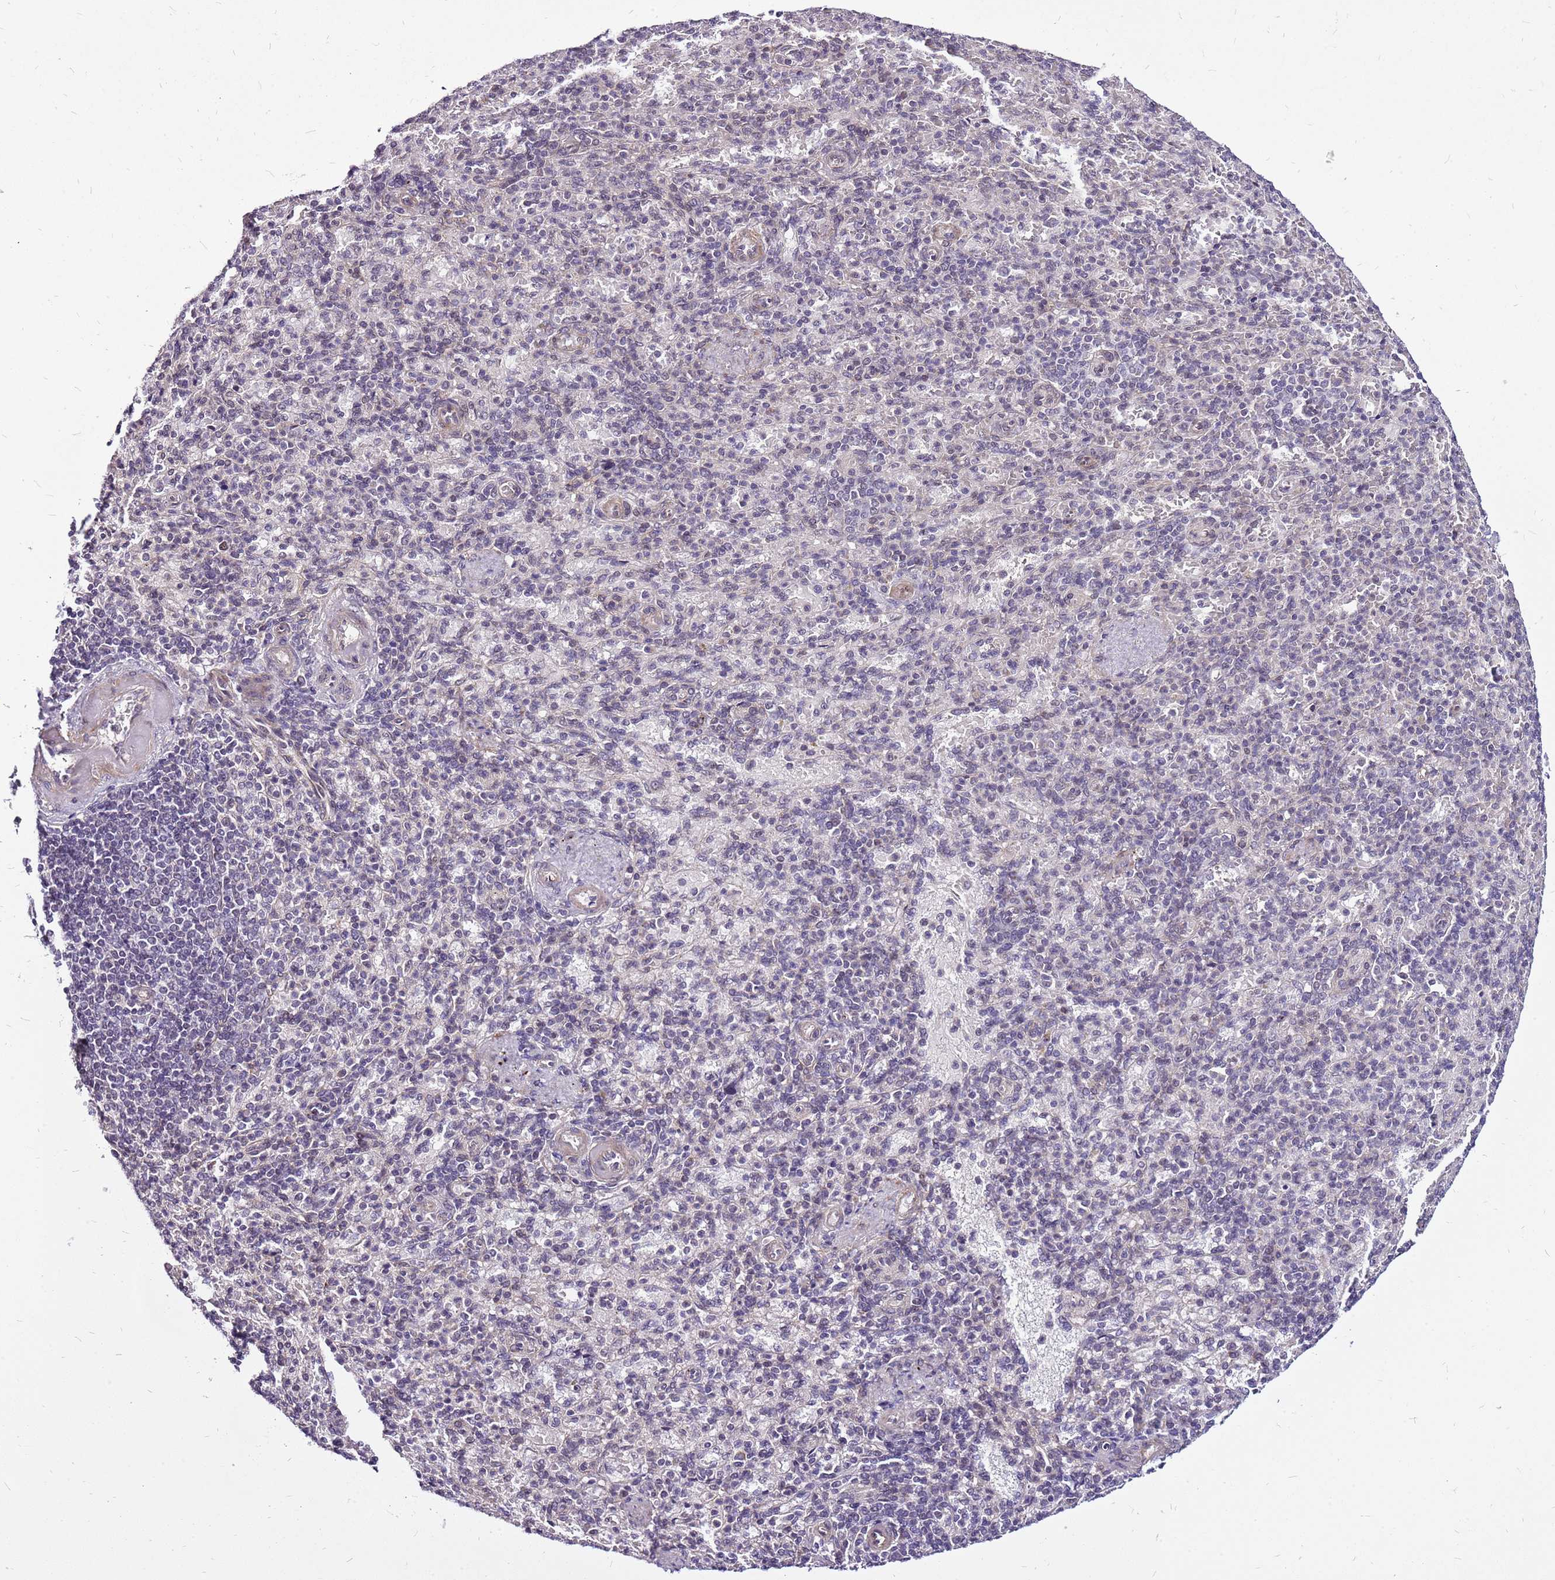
{"staining": {"intensity": "negative", "quantity": "none", "location": "none"}, "tissue": "spleen", "cell_type": "Cells in red pulp", "image_type": "normal", "snomed": [{"axis": "morphology", "description": "Normal tissue, NOS"}, {"axis": "topography", "description": "Spleen"}], "caption": "DAB (3,3'-diaminobenzidine) immunohistochemical staining of benign human spleen reveals no significant positivity in cells in red pulp.", "gene": "CCDC166", "patient": {"sex": "female", "age": 74}}